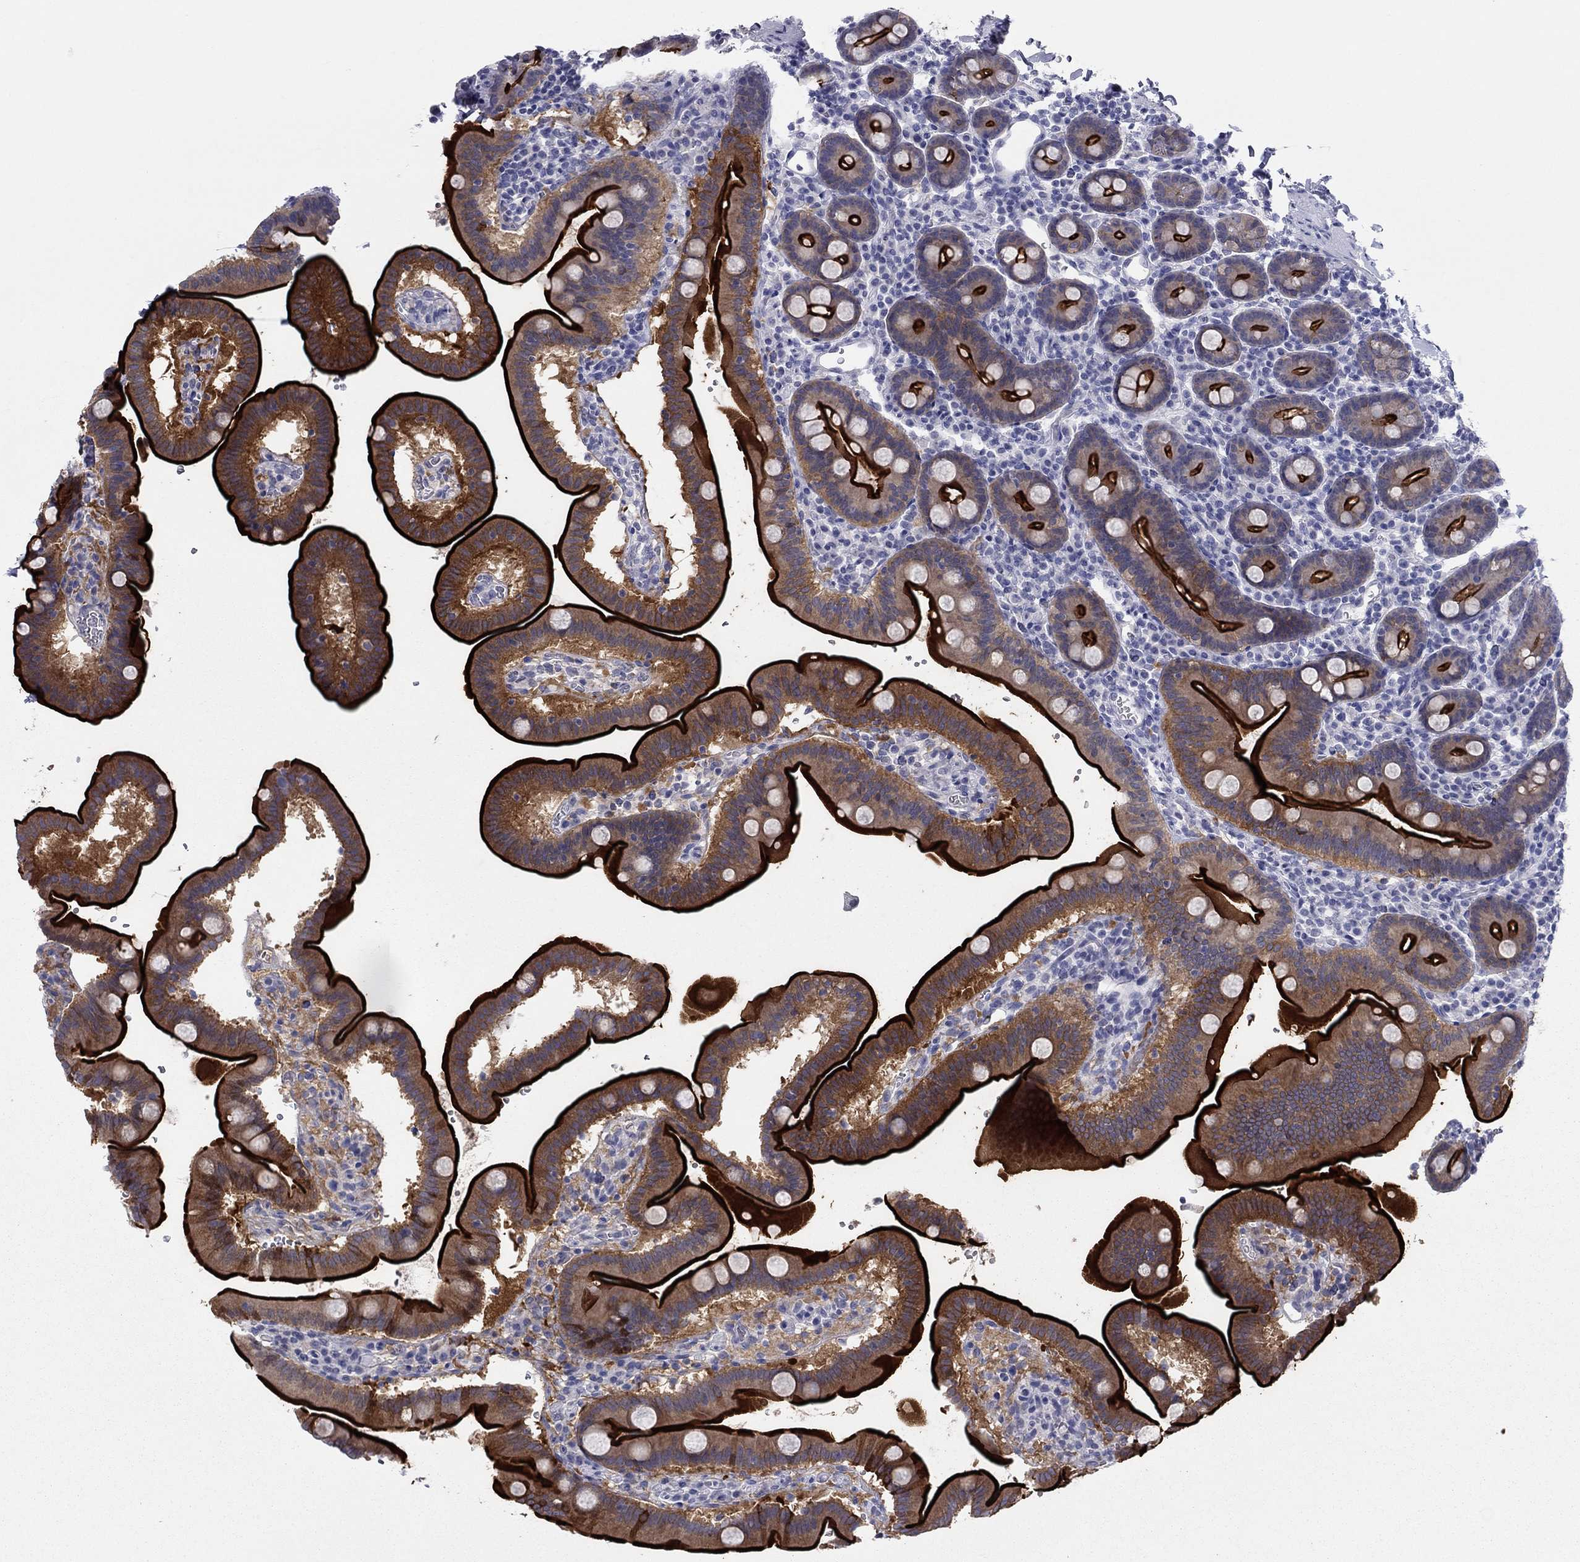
{"staining": {"intensity": "strong", "quantity": ">75%", "location": "cytoplasmic/membranous"}, "tissue": "duodenum", "cell_type": "Glandular cells", "image_type": "normal", "snomed": [{"axis": "morphology", "description": "Normal tissue, NOS"}, {"axis": "topography", "description": "Duodenum"}], "caption": "Strong cytoplasmic/membranous positivity is present in about >75% of glandular cells in benign duodenum.", "gene": "PLS1", "patient": {"sex": "male", "age": 59}}